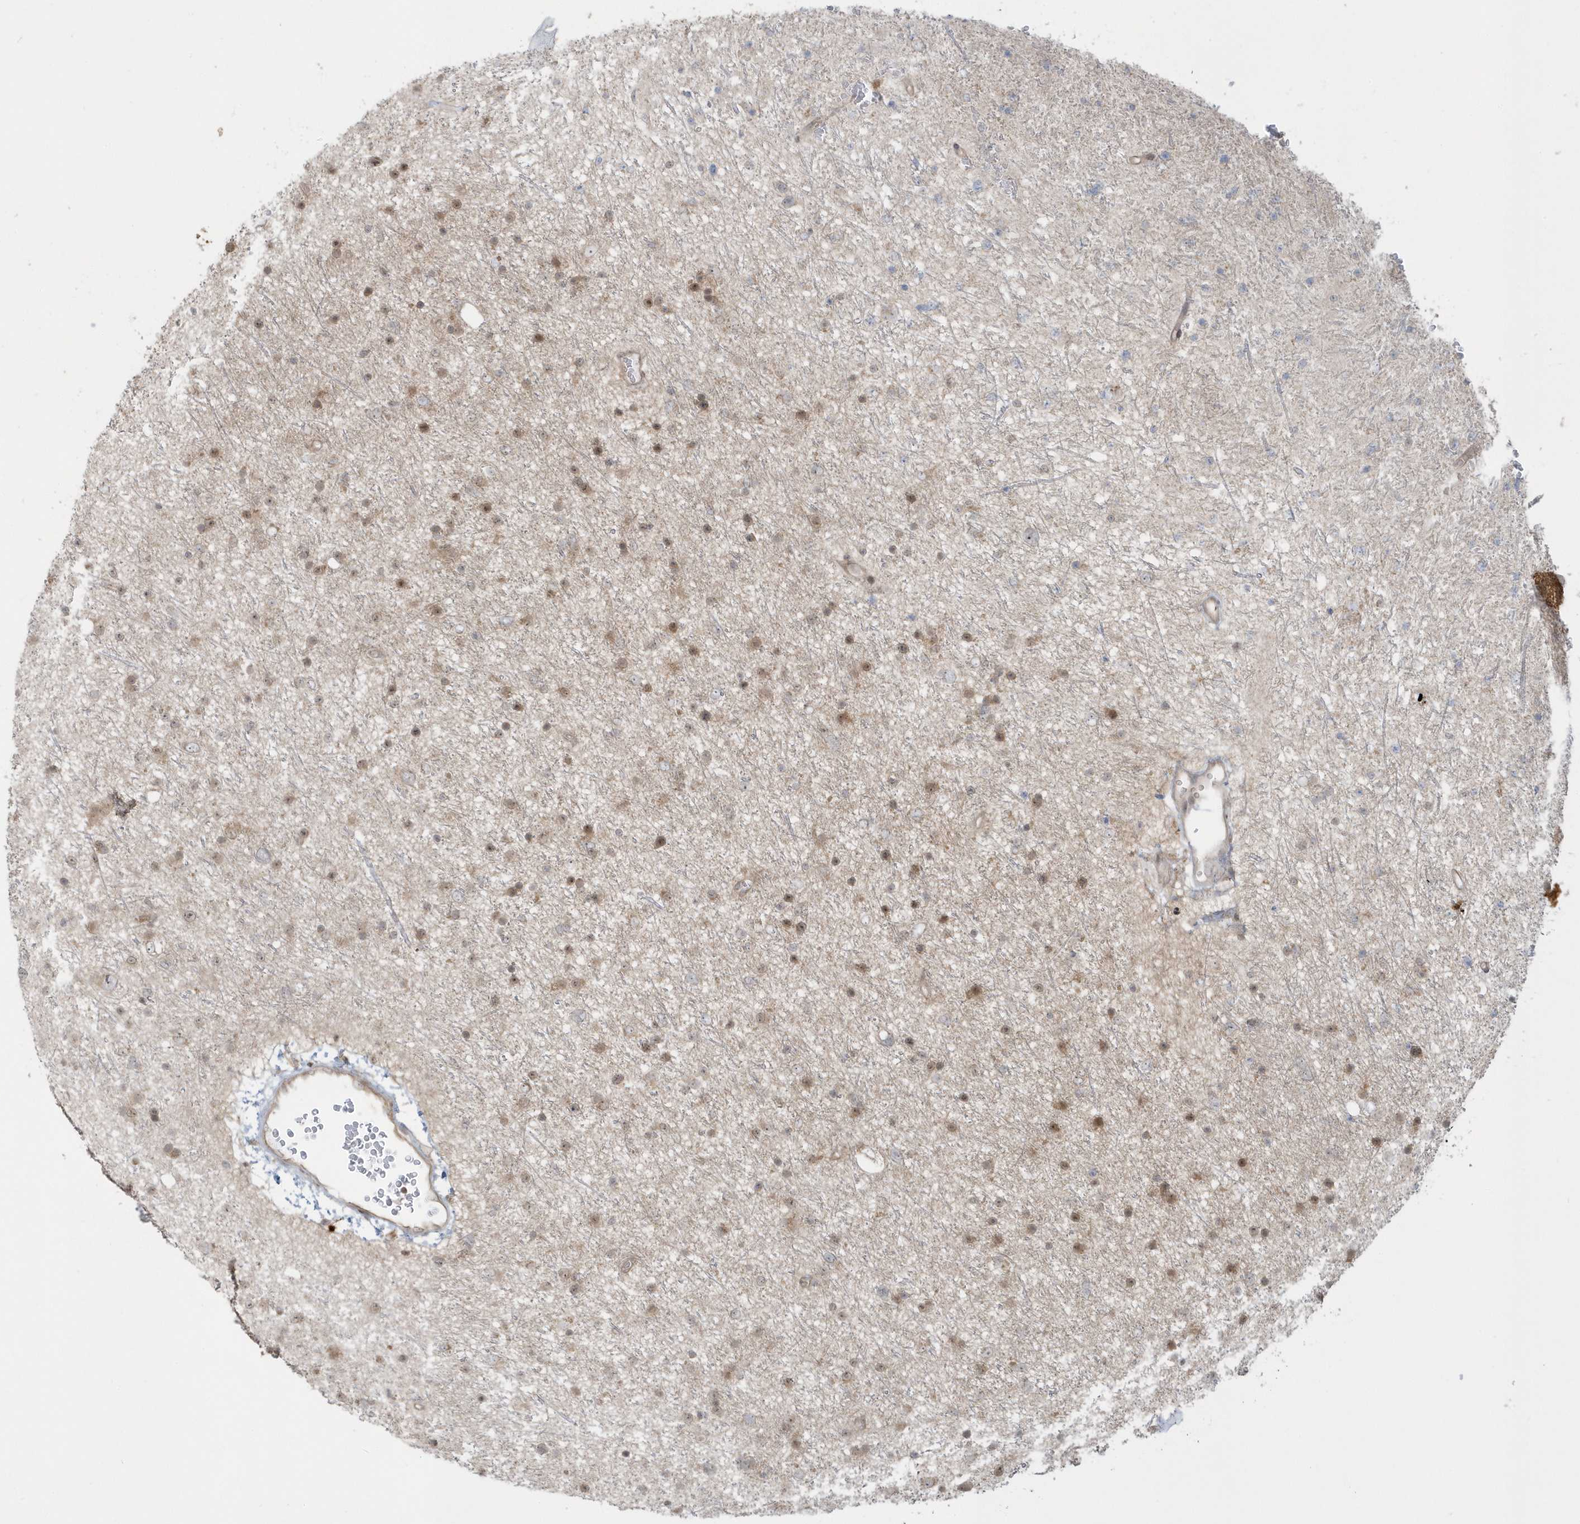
{"staining": {"intensity": "weak", "quantity": ">75%", "location": "nuclear"}, "tissue": "glioma", "cell_type": "Tumor cells", "image_type": "cancer", "snomed": [{"axis": "morphology", "description": "Glioma, malignant, Low grade"}, {"axis": "topography", "description": "Cerebral cortex"}], "caption": "Tumor cells reveal weak nuclear positivity in approximately >75% of cells in malignant glioma (low-grade). (DAB (3,3'-diaminobenzidine) IHC, brown staining for protein, blue staining for nuclei).", "gene": "PPP1R7", "patient": {"sex": "female", "age": 39}}